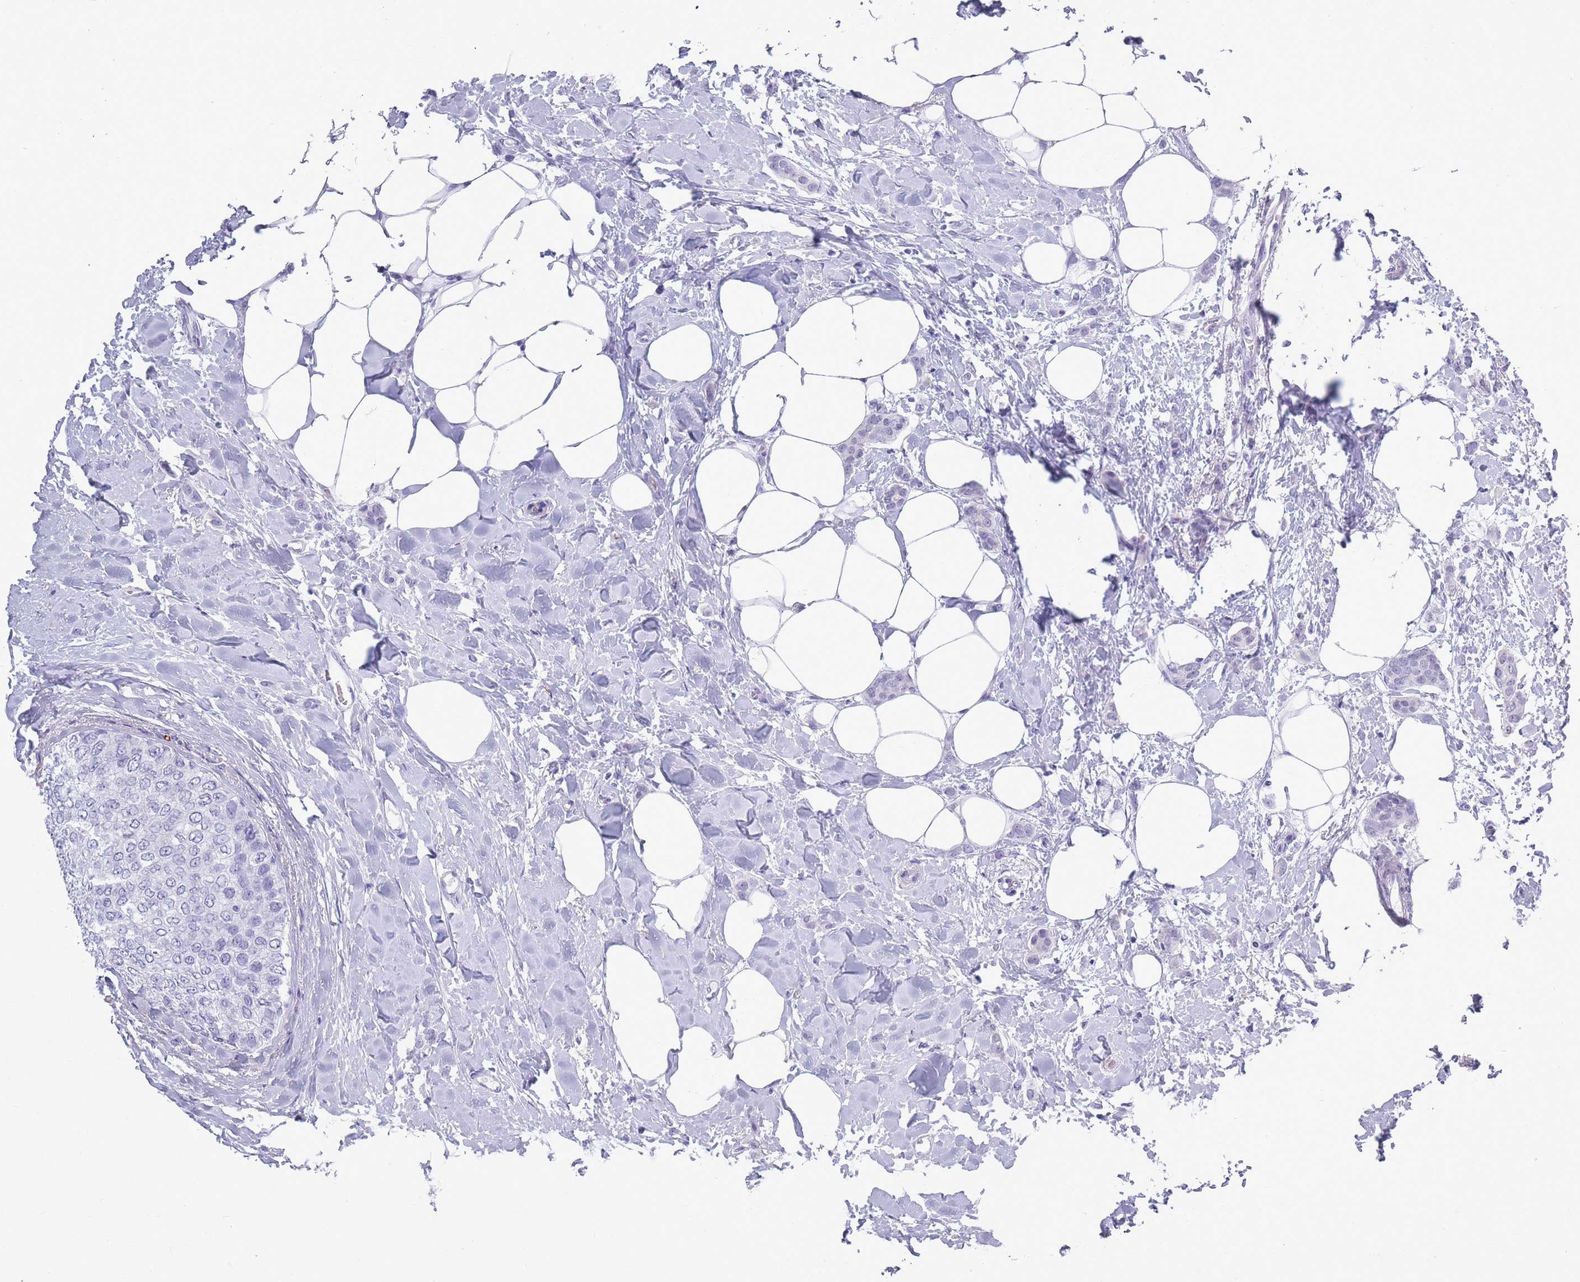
{"staining": {"intensity": "negative", "quantity": "none", "location": "none"}, "tissue": "breast cancer", "cell_type": "Tumor cells", "image_type": "cancer", "snomed": [{"axis": "morphology", "description": "Duct carcinoma"}, {"axis": "topography", "description": "Breast"}], "caption": "IHC micrograph of human infiltrating ductal carcinoma (breast) stained for a protein (brown), which shows no staining in tumor cells.", "gene": "OR7C1", "patient": {"sex": "female", "age": 72}}